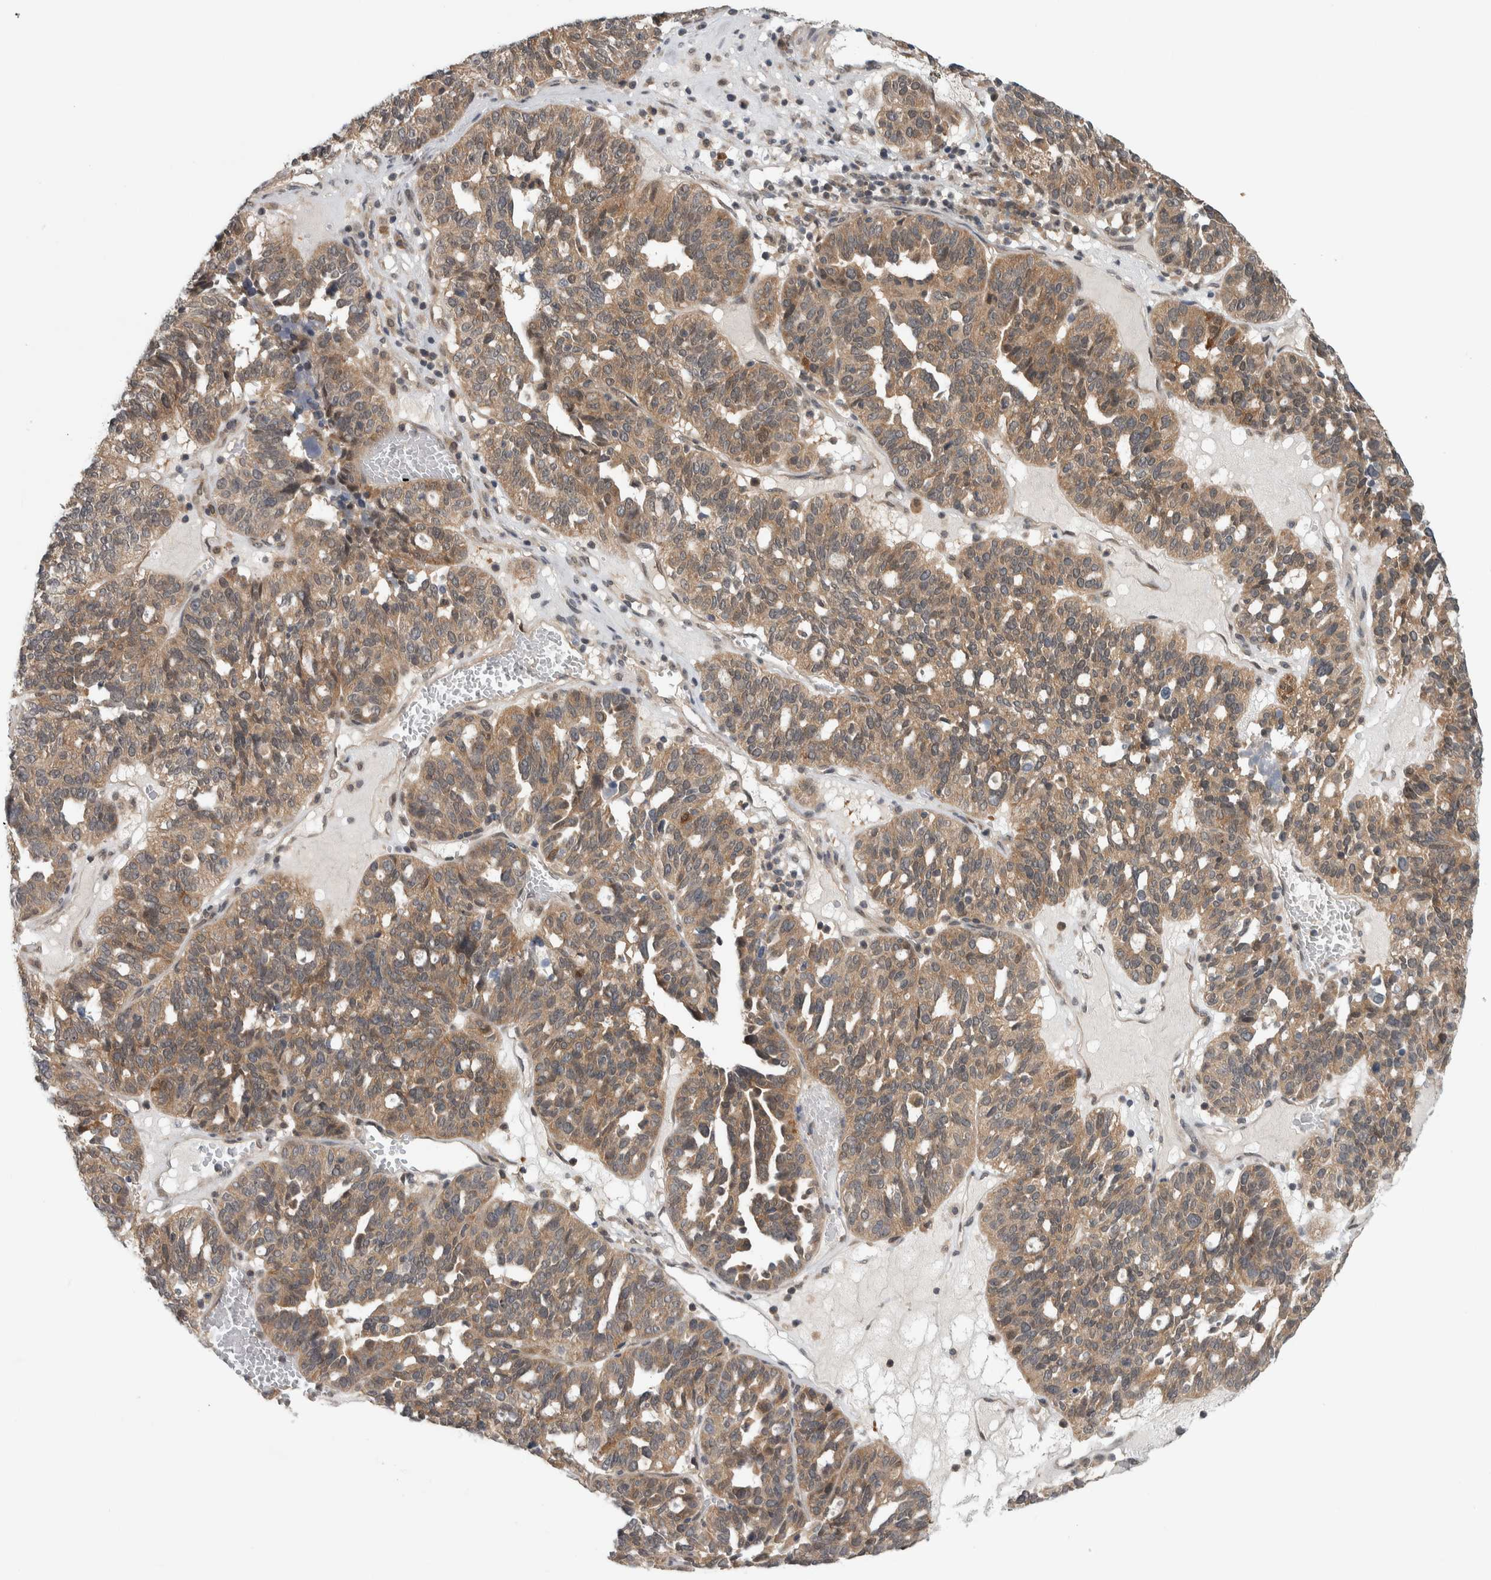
{"staining": {"intensity": "weak", "quantity": ">75%", "location": "cytoplasmic/membranous"}, "tissue": "ovarian cancer", "cell_type": "Tumor cells", "image_type": "cancer", "snomed": [{"axis": "morphology", "description": "Cystadenocarcinoma, serous, NOS"}, {"axis": "topography", "description": "Ovary"}], "caption": "IHC histopathology image of human serous cystadenocarcinoma (ovarian) stained for a protein (brown), which displays low levels of weak cytoplasmic/membranous expression in approximately >75% of tumor cells.", "gene": "CCDC43", "patient": {"sex": "female", "age": 59}}